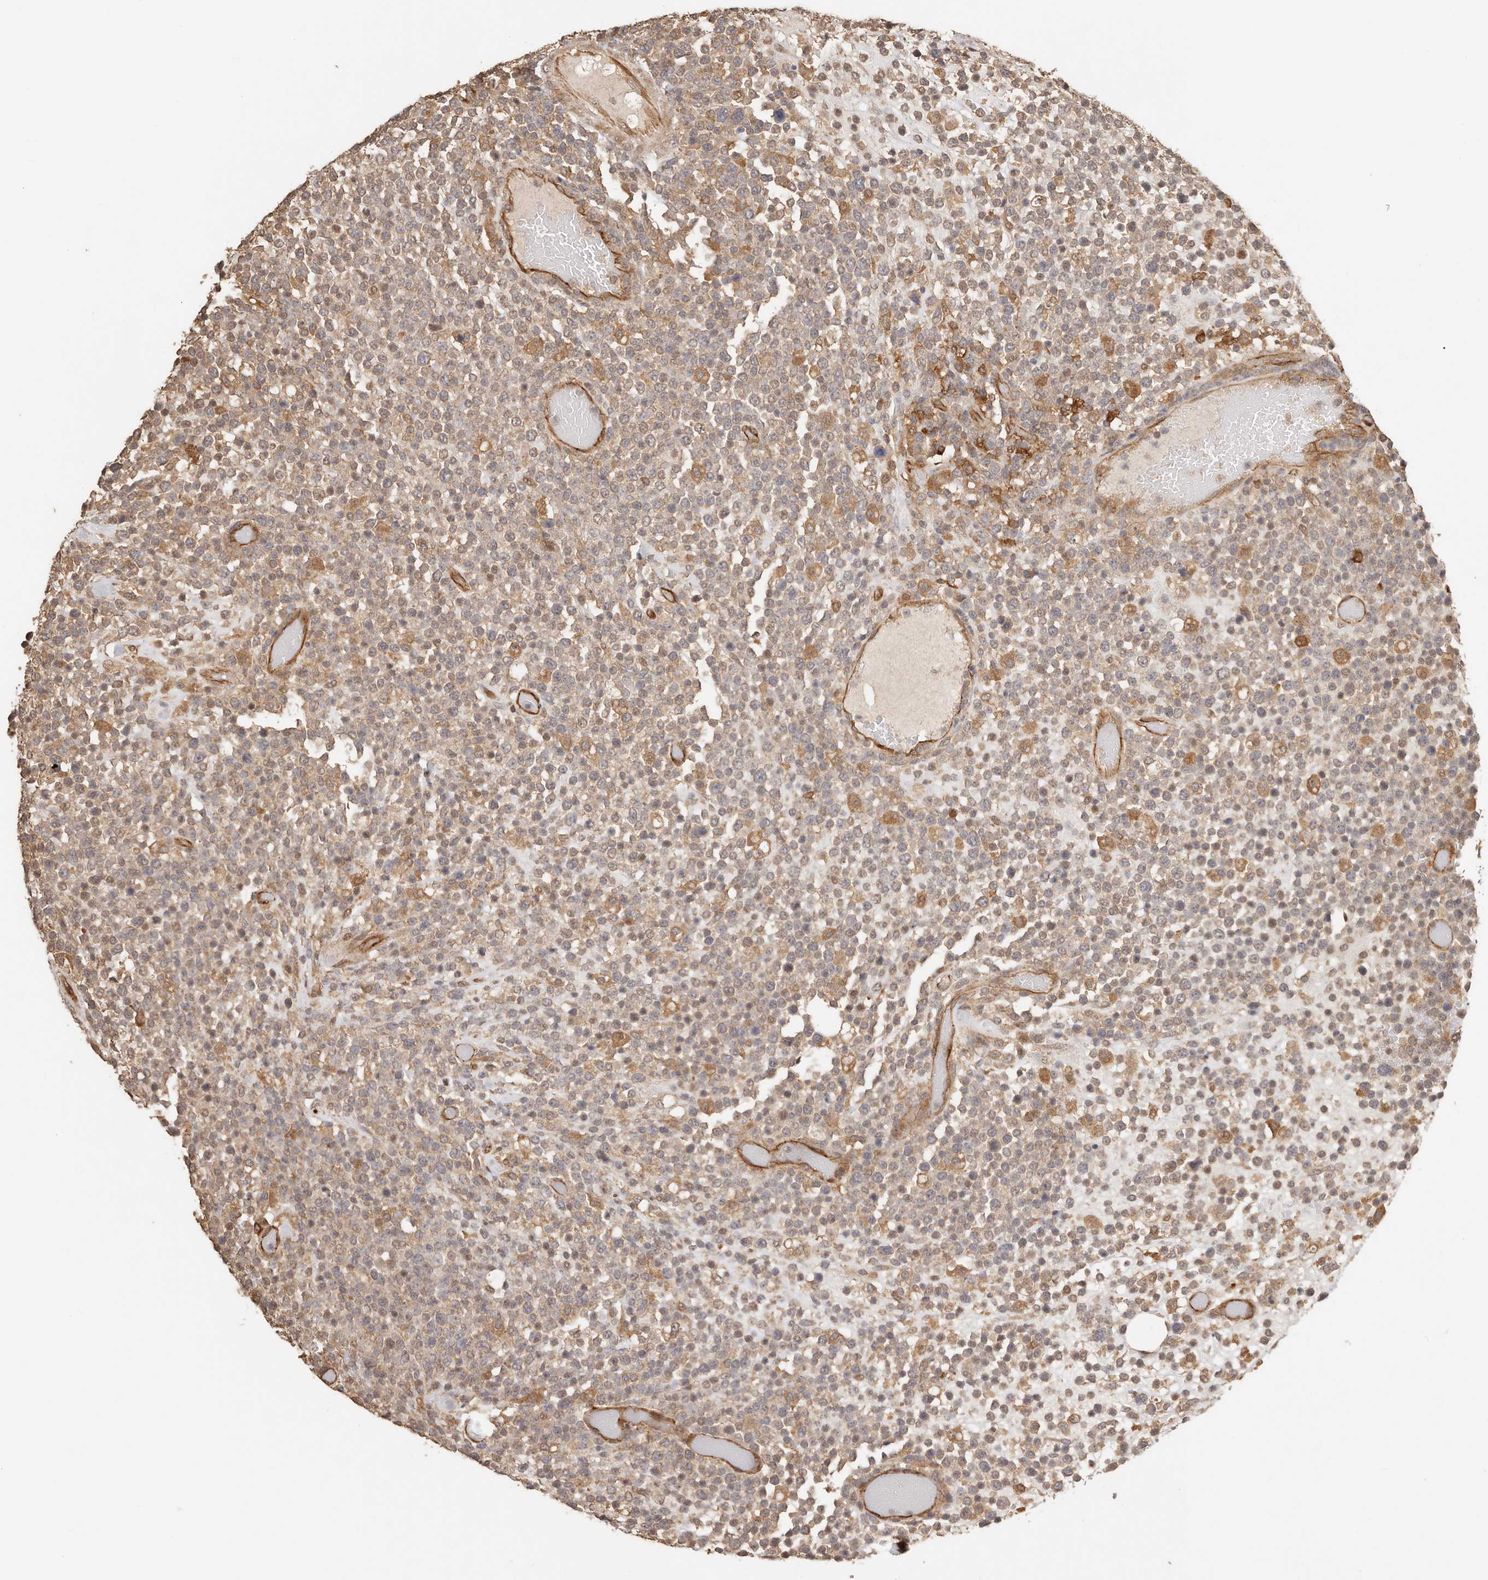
{"staining": {"intensity": "moderate", "quantity": "<25%", "location": "cytoplasmic/membranous"}, "tissue": "lymphoma", "cell_type": "Tumor cells", "image_type": "cancer", "snomed": [{"axis": "morphology", "description": "Malignant lymphoma, non-Hodgkin's type, High grade"}, {"axis": "topography", "description": "Colon"}], "caption": "Malignant lymphoma, non-Hodgkin's type (high-grade) stained with DAB (3,3'-diaminobenzidine) immunohistochemistry (IHC) displays low levels of moderate cytoplasmic/membranous expression in approximately <25% of tumor cells.", "gene": "AFDN", "patient": {"sex": "female", "age": 53}}